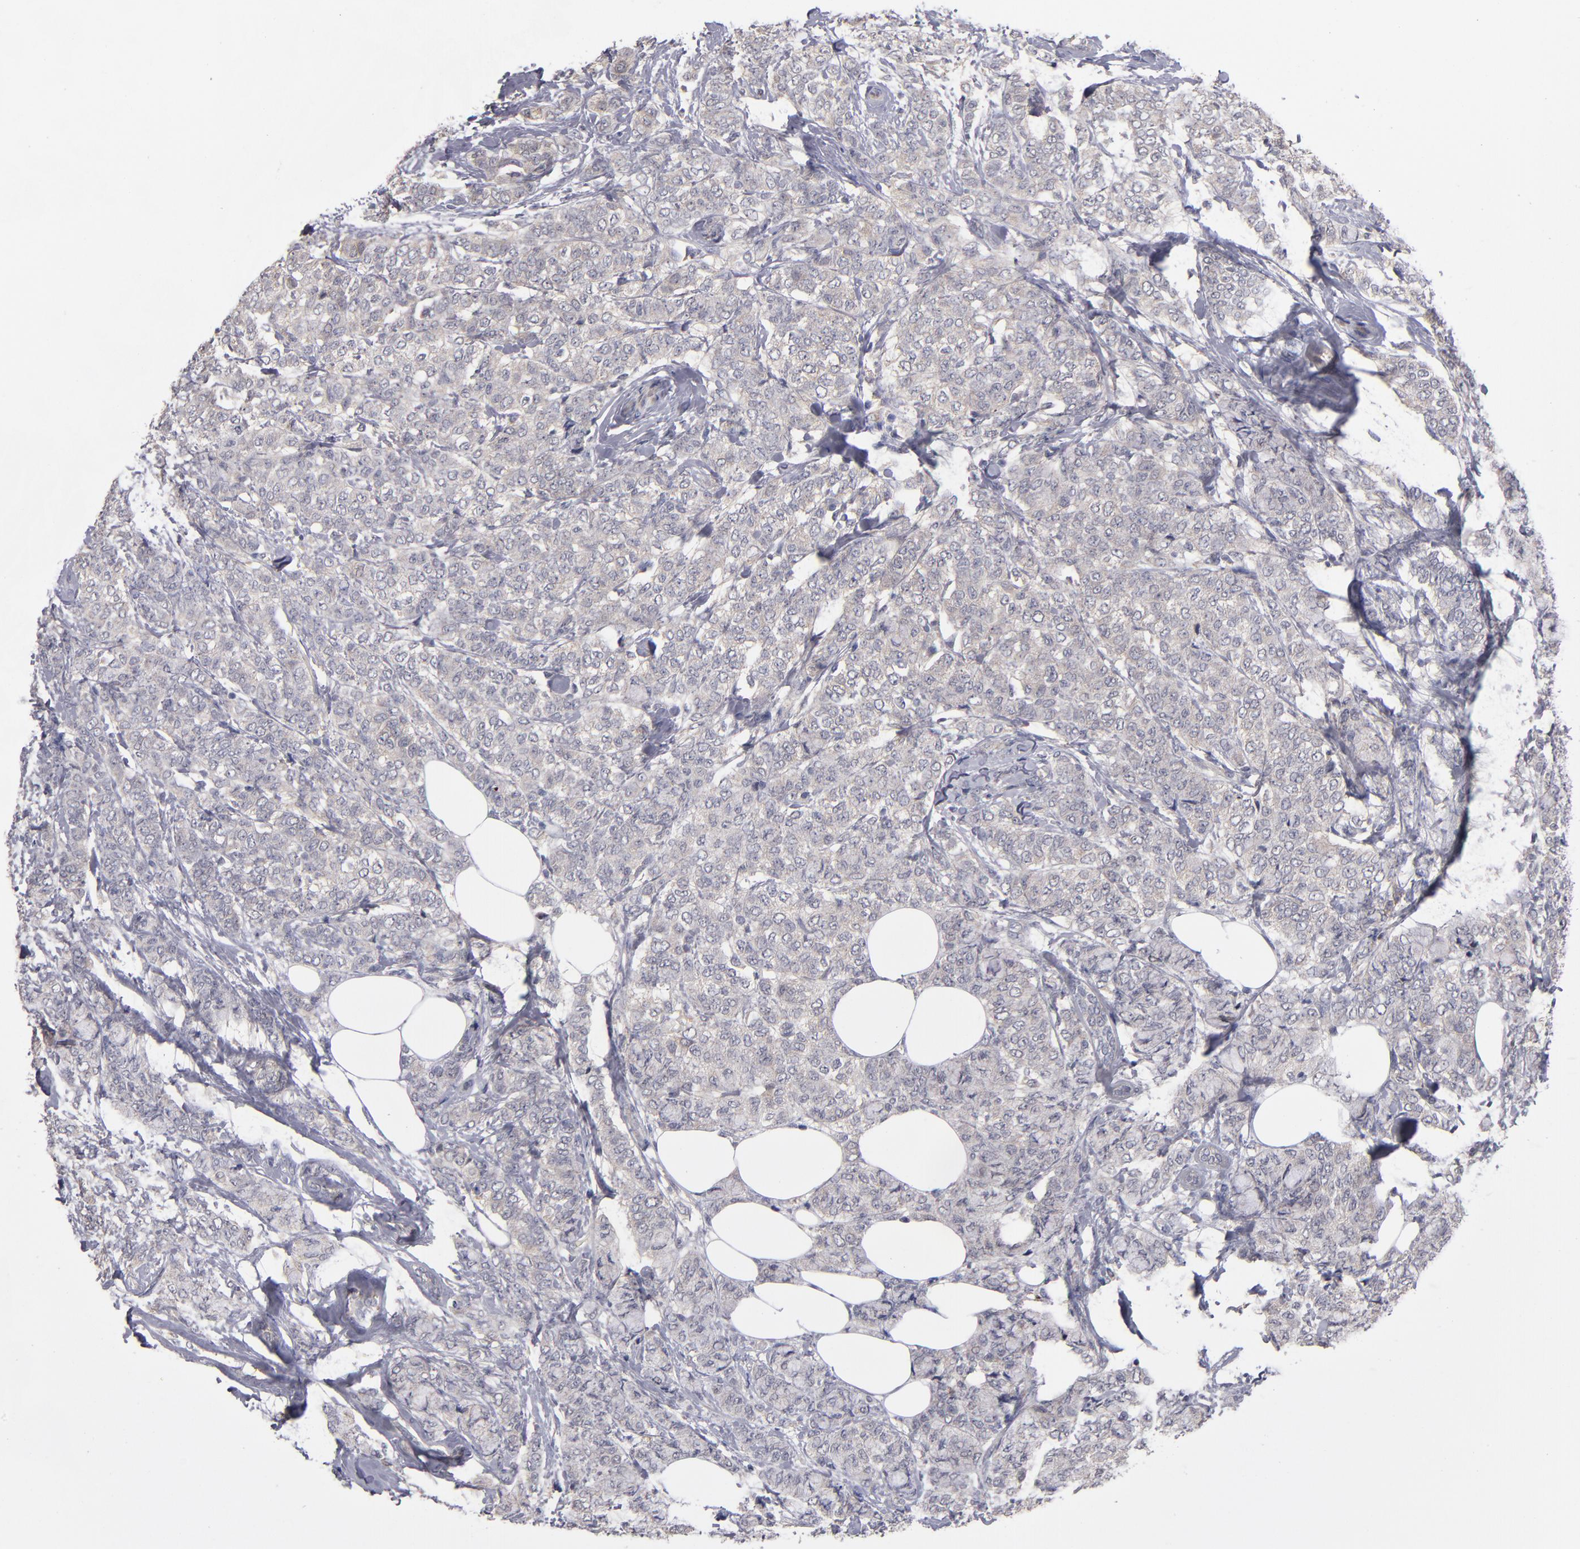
{"staining": {"intensity": "weak", "quantity": ">75%", "location": "cytoplasmic/membranous"}, "tissue": "breast cancer", "cell_type": "Tumor cells", "image_type": "cancer", "snomed": [{"axis": "morphology", "description": "Lobular carcinoma"}, {"axis": "topography", "description": "Breast"}], "caption": "Breast lobular carcinoma was stained to show a protein in brown. There is low levels of weak cytoplasmic/membranous expression in approximately >75% of tumor cells. (IHC, brightfield microscopy, high magnification).", "gene": "EXD2", "patient": {"sex": "female", "age": 60}}